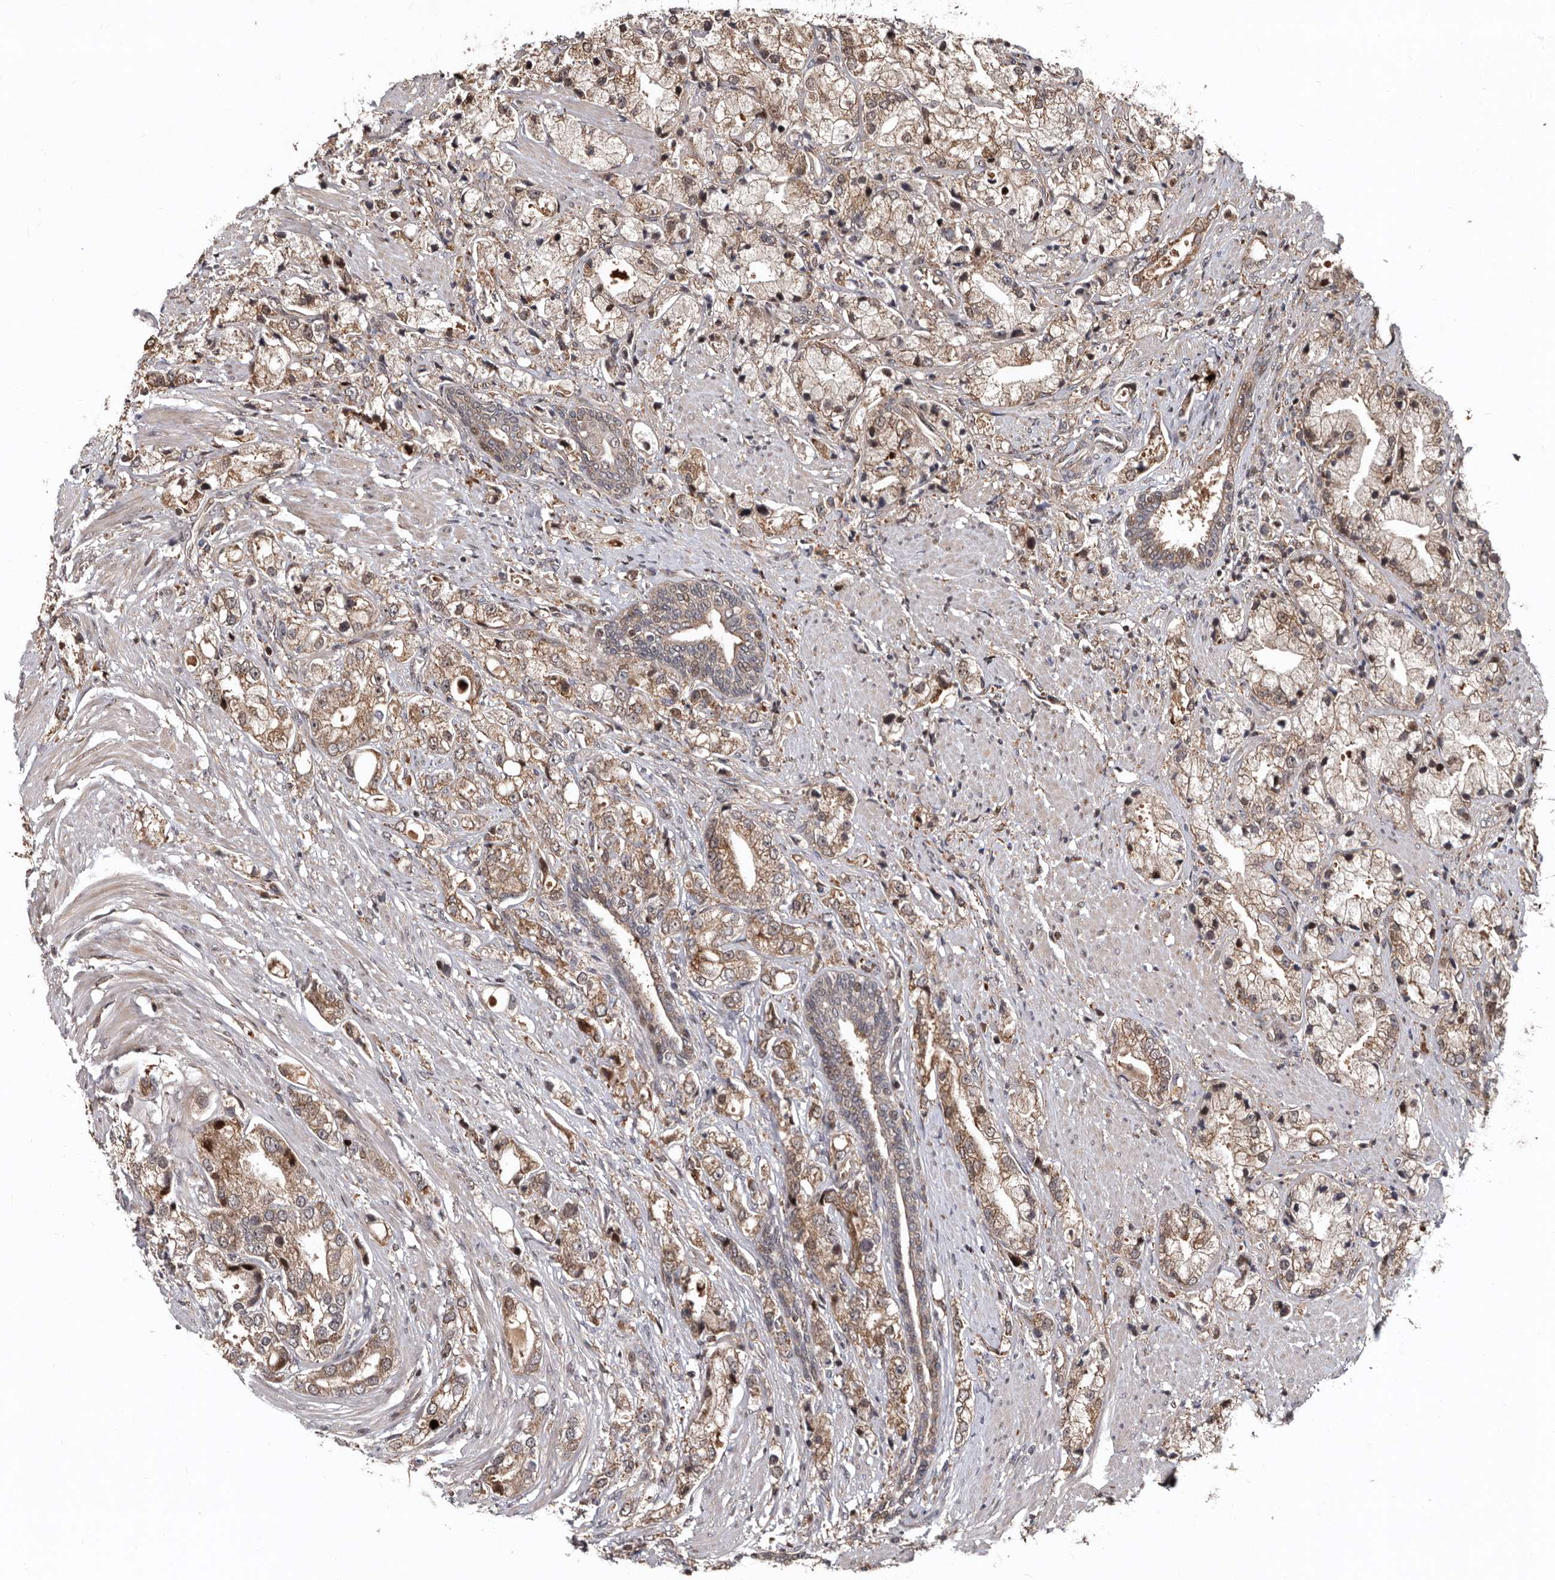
{"staining": {"intensity": "weak", "quantity": ">75%", "location": "cytoplasmic/membranous"}, "tissue": "prostate cancer", "cell_type": "Tumor cells", "image_type": "cancer", "snomed": [{"axis": "morphology", "description": "Adenocarcinoma, High grade"}, {"axis": "topography", "description": "Prostate"}], "caption": "The immunohistochemical stain labels weak cytoplasmic/membranous expression in tumor cells of prostate cancer tissue. (DAB (3,3'-diaminobenzidine) IHC, brown staining for protein, blue staining for nuclei).", "gene": "WEE2", "patient": {"sex": "male", "age": 50}}